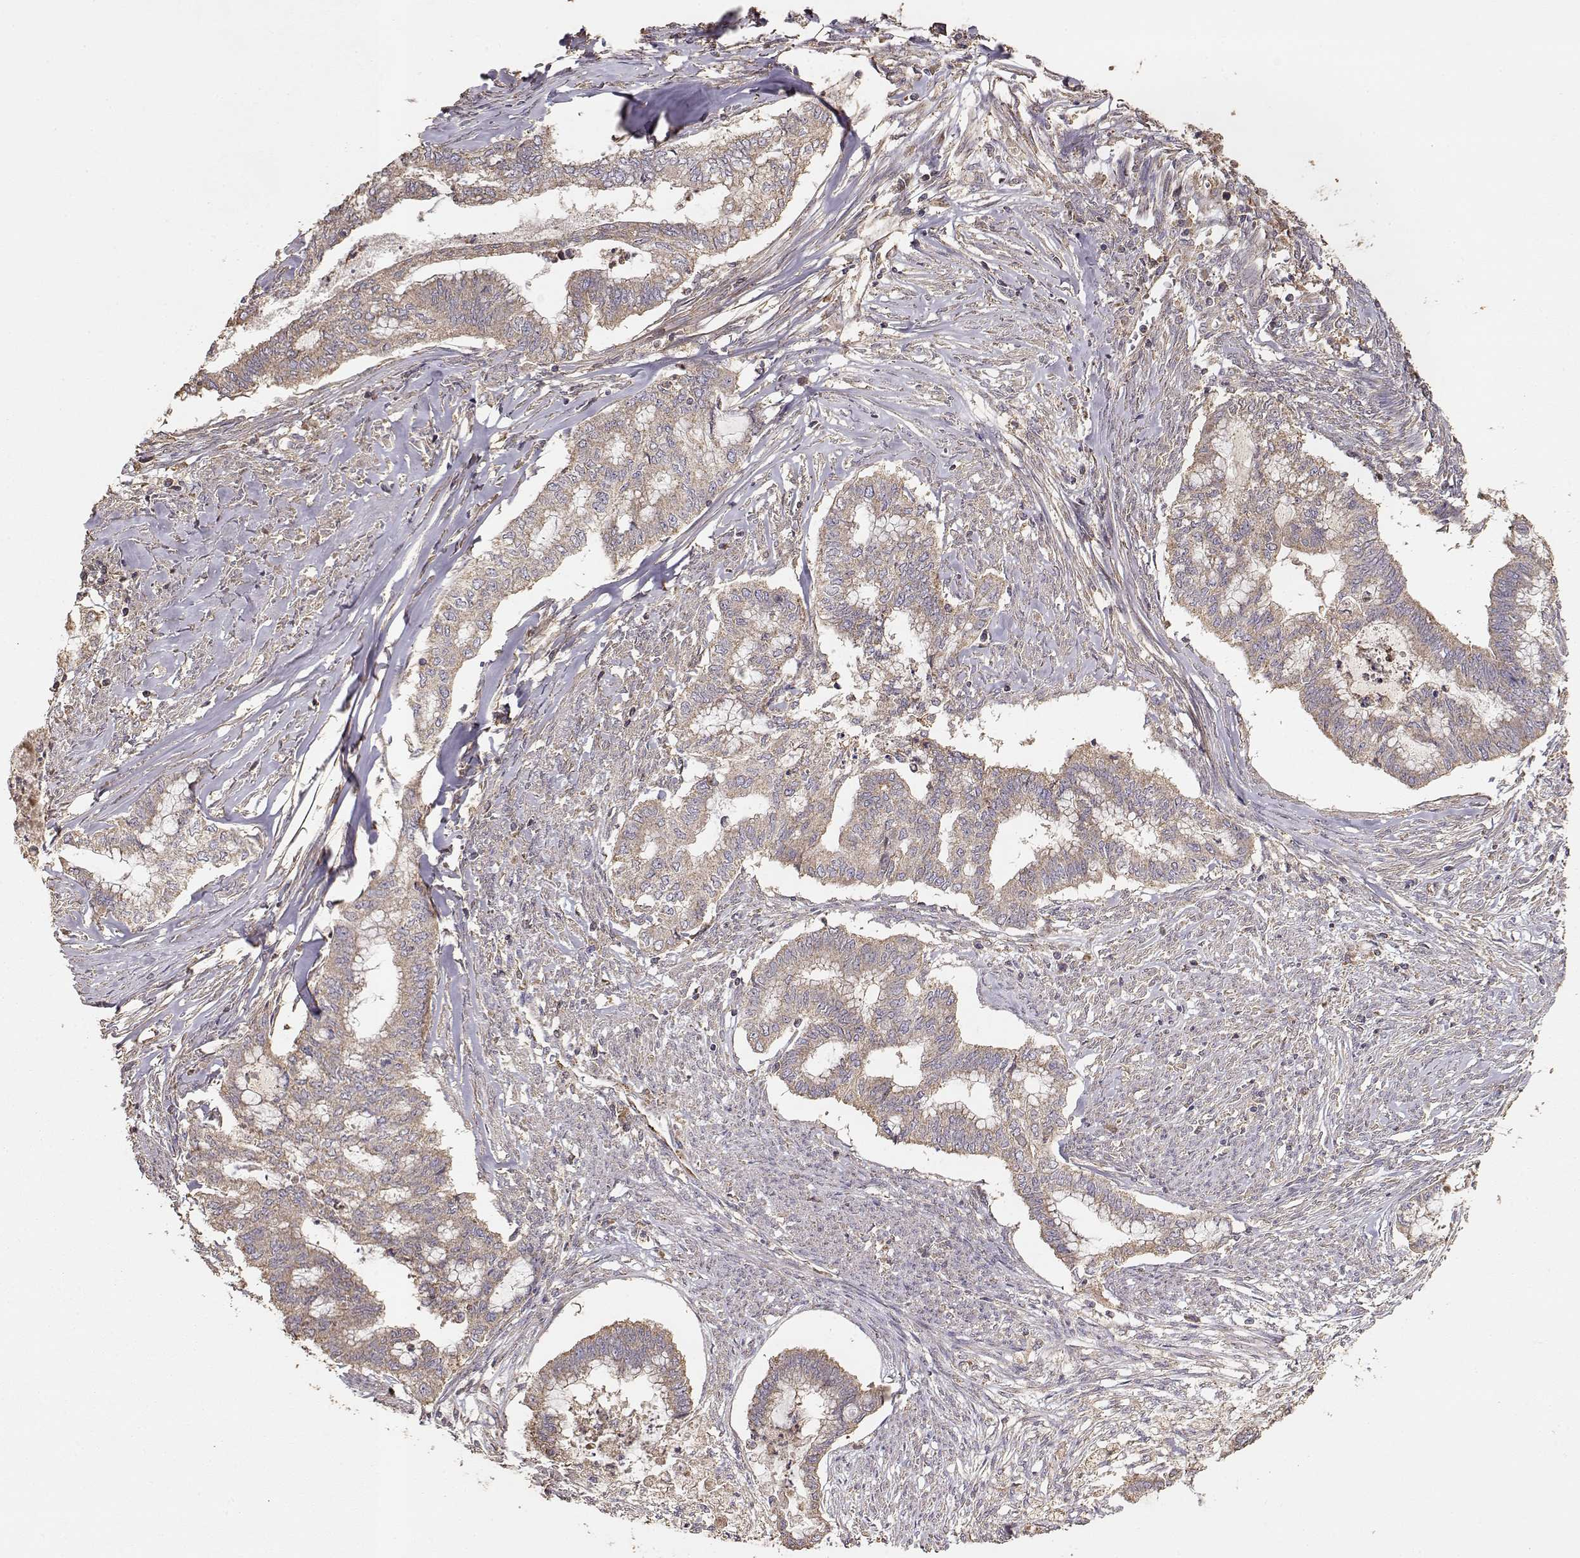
{"staining": {"intensity": "weak", "quantity": ">75%", "location": "cytoplasmic/membranous"}, "tissue": "endometrial cancer", "cell_type": "Tumor cells", "image_type": "cancer", "snomed": [{"axis": "morphology", "description": "Adenocarcinoma, NOS"}, {"axis": "topography", "description": "Endometrium"}], "caption": "Adenocarcinoma (endometrial) stained for a protein displays weak cytoplasmic/membranous positivity in tumor cells. The protein is shown in brown color, while the nuclei are stained blue.", "gene": "TARS3", "patient": {"sex": "female", "age": 79}}